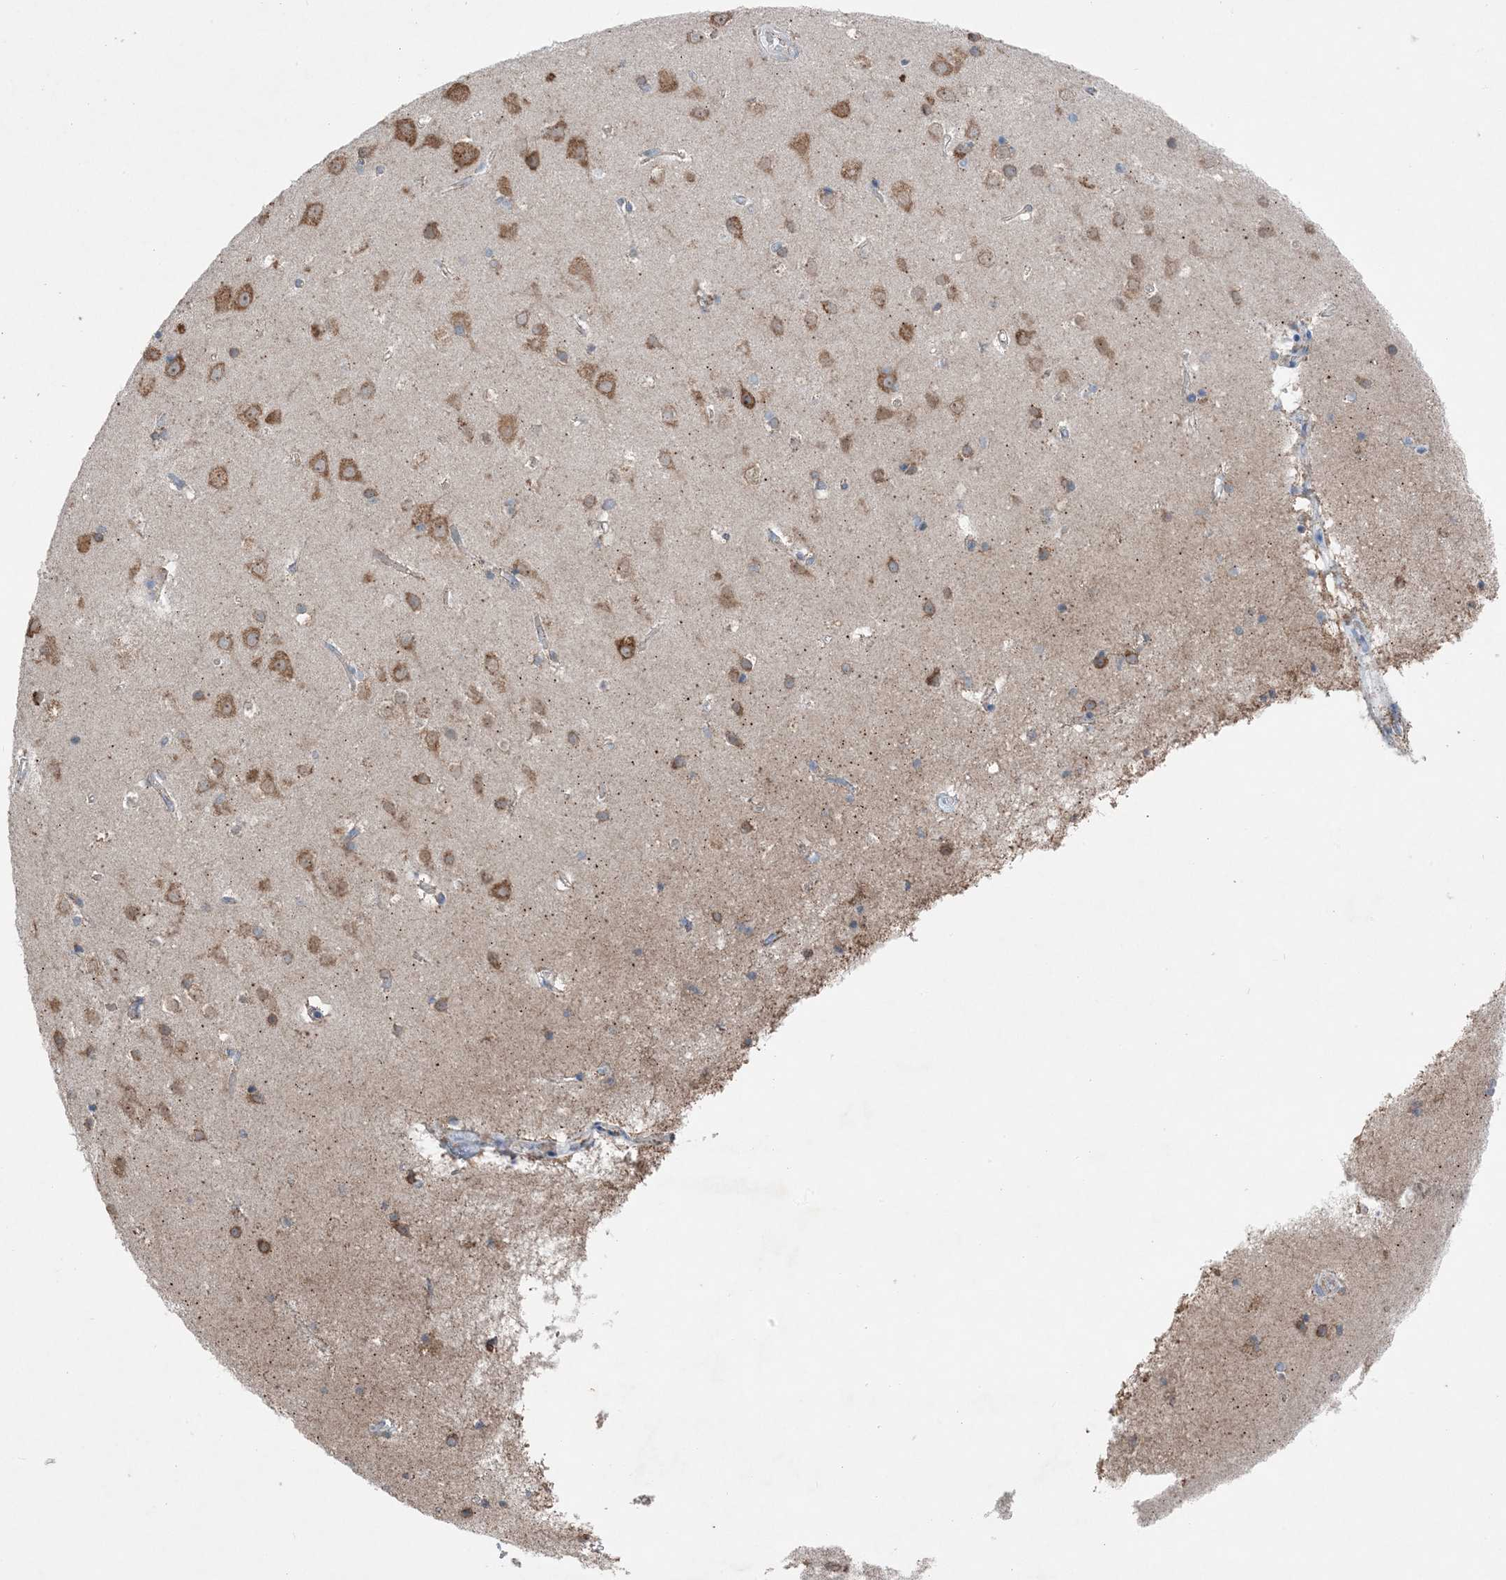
{"staining": {"intensity": "weak", "quantity": "25%-75%", "location": "cytoplasmic/membranous"}, "tissue": "cerebral cortex", "cell_type": "Endothelial cells", "image_type": "normal", "snomed": [{"axis": "morphology", "description": "Normal tissue, NOS"}, {"axis": "topography", "description": "Cerebral cortex"}], "caption": "Protein expression analysis of unremarkable human cerebral cortex reveals weak cytoplasmic/membranous positivity in approximately 25%-75% of endothelial cells.", "gene": "DHX30", "patient": {"sex": "male", "age": 54}}